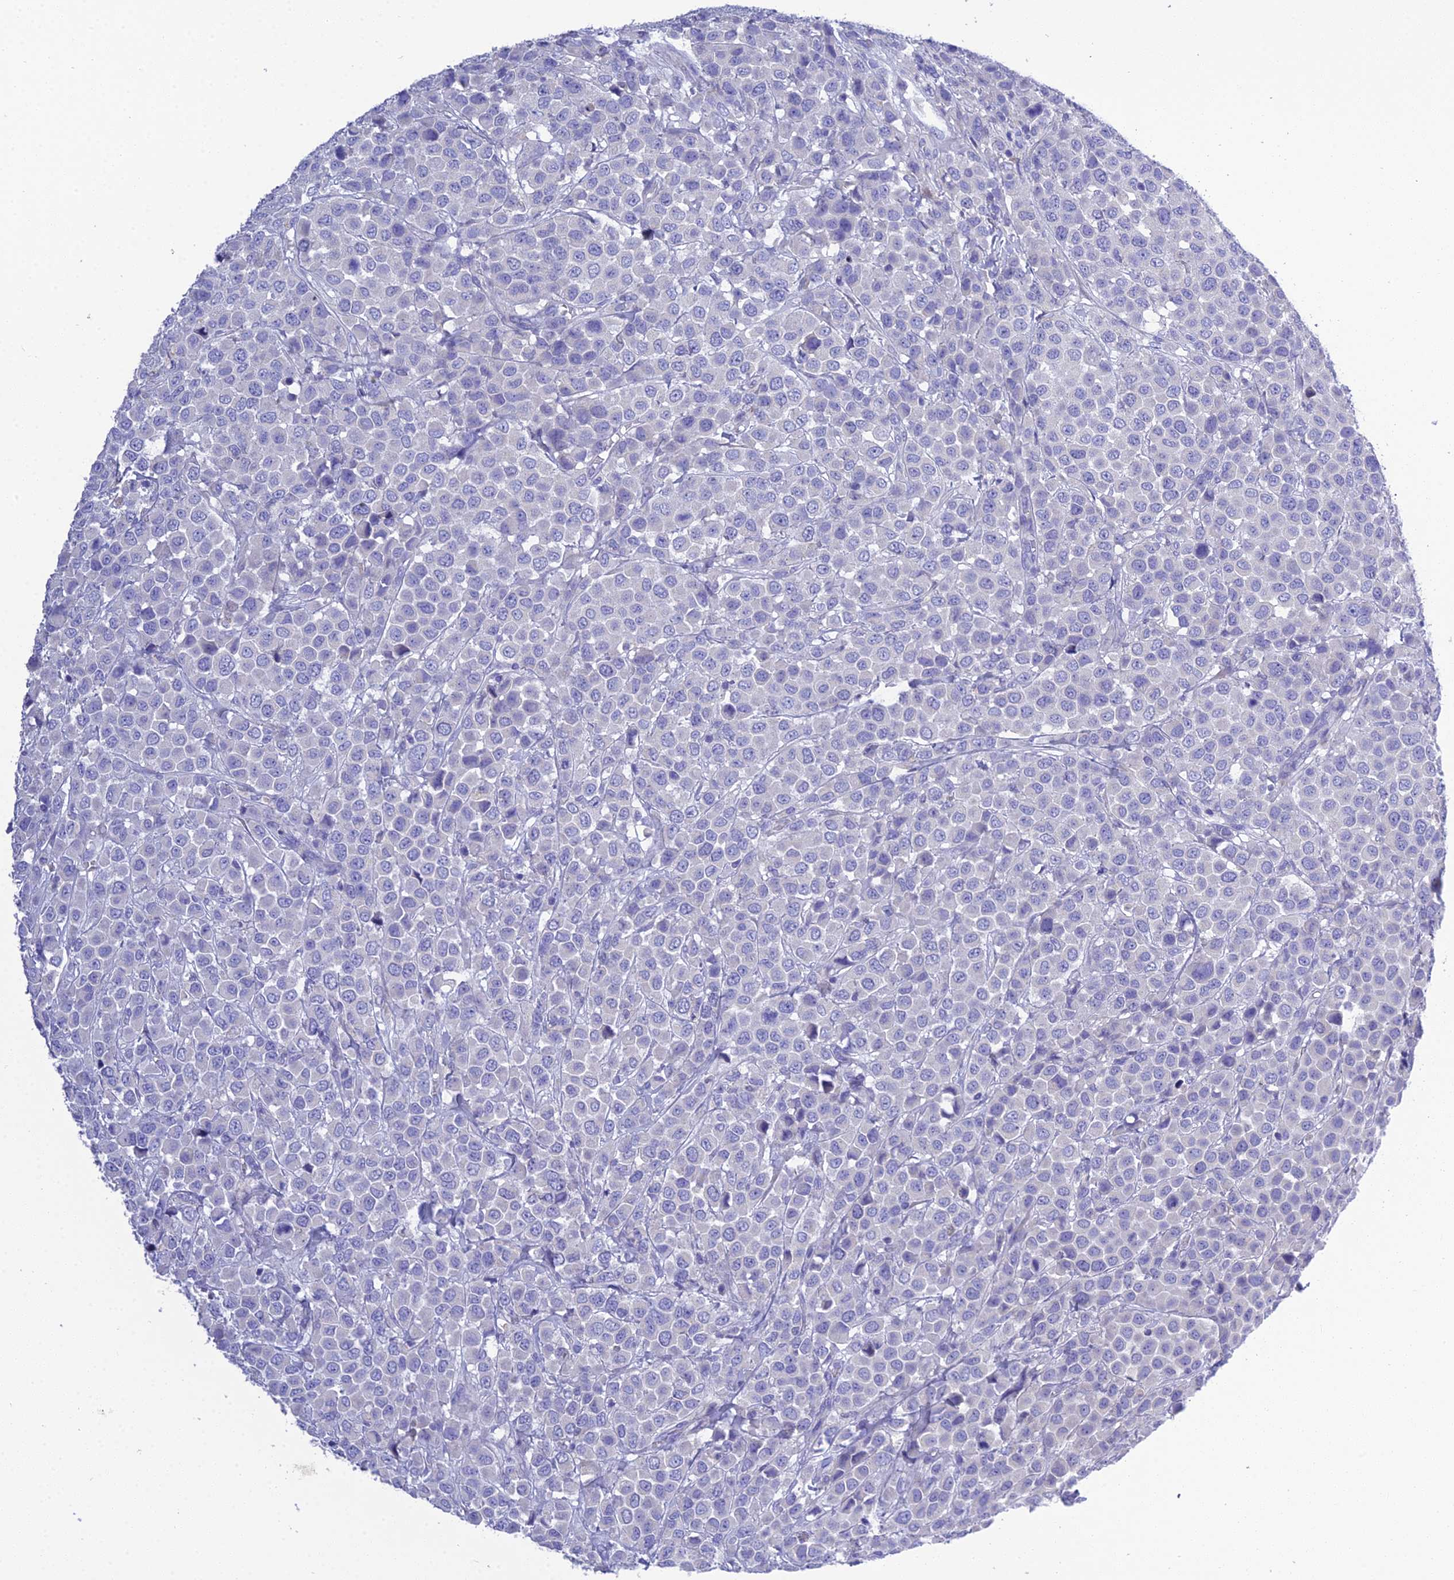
{"staining": {"intensity": "negative", "quantity": "none", "location": "none"}, "tissue": "breast cancer", "cell_type": "Tumor cells", "image_type": "cancer", "snomed": [{"axis": "morphology", "description": "Duct carcinoma"}, {"axis": "topography", "description": "Breast"}], "caption": "Tumor cells are negative for brown protein staining in intraductal carcinoma (breast). Nuclei are stained in blue.", "gene": "KIAA0408", "patient": {"sex": "female", "age": 61}}